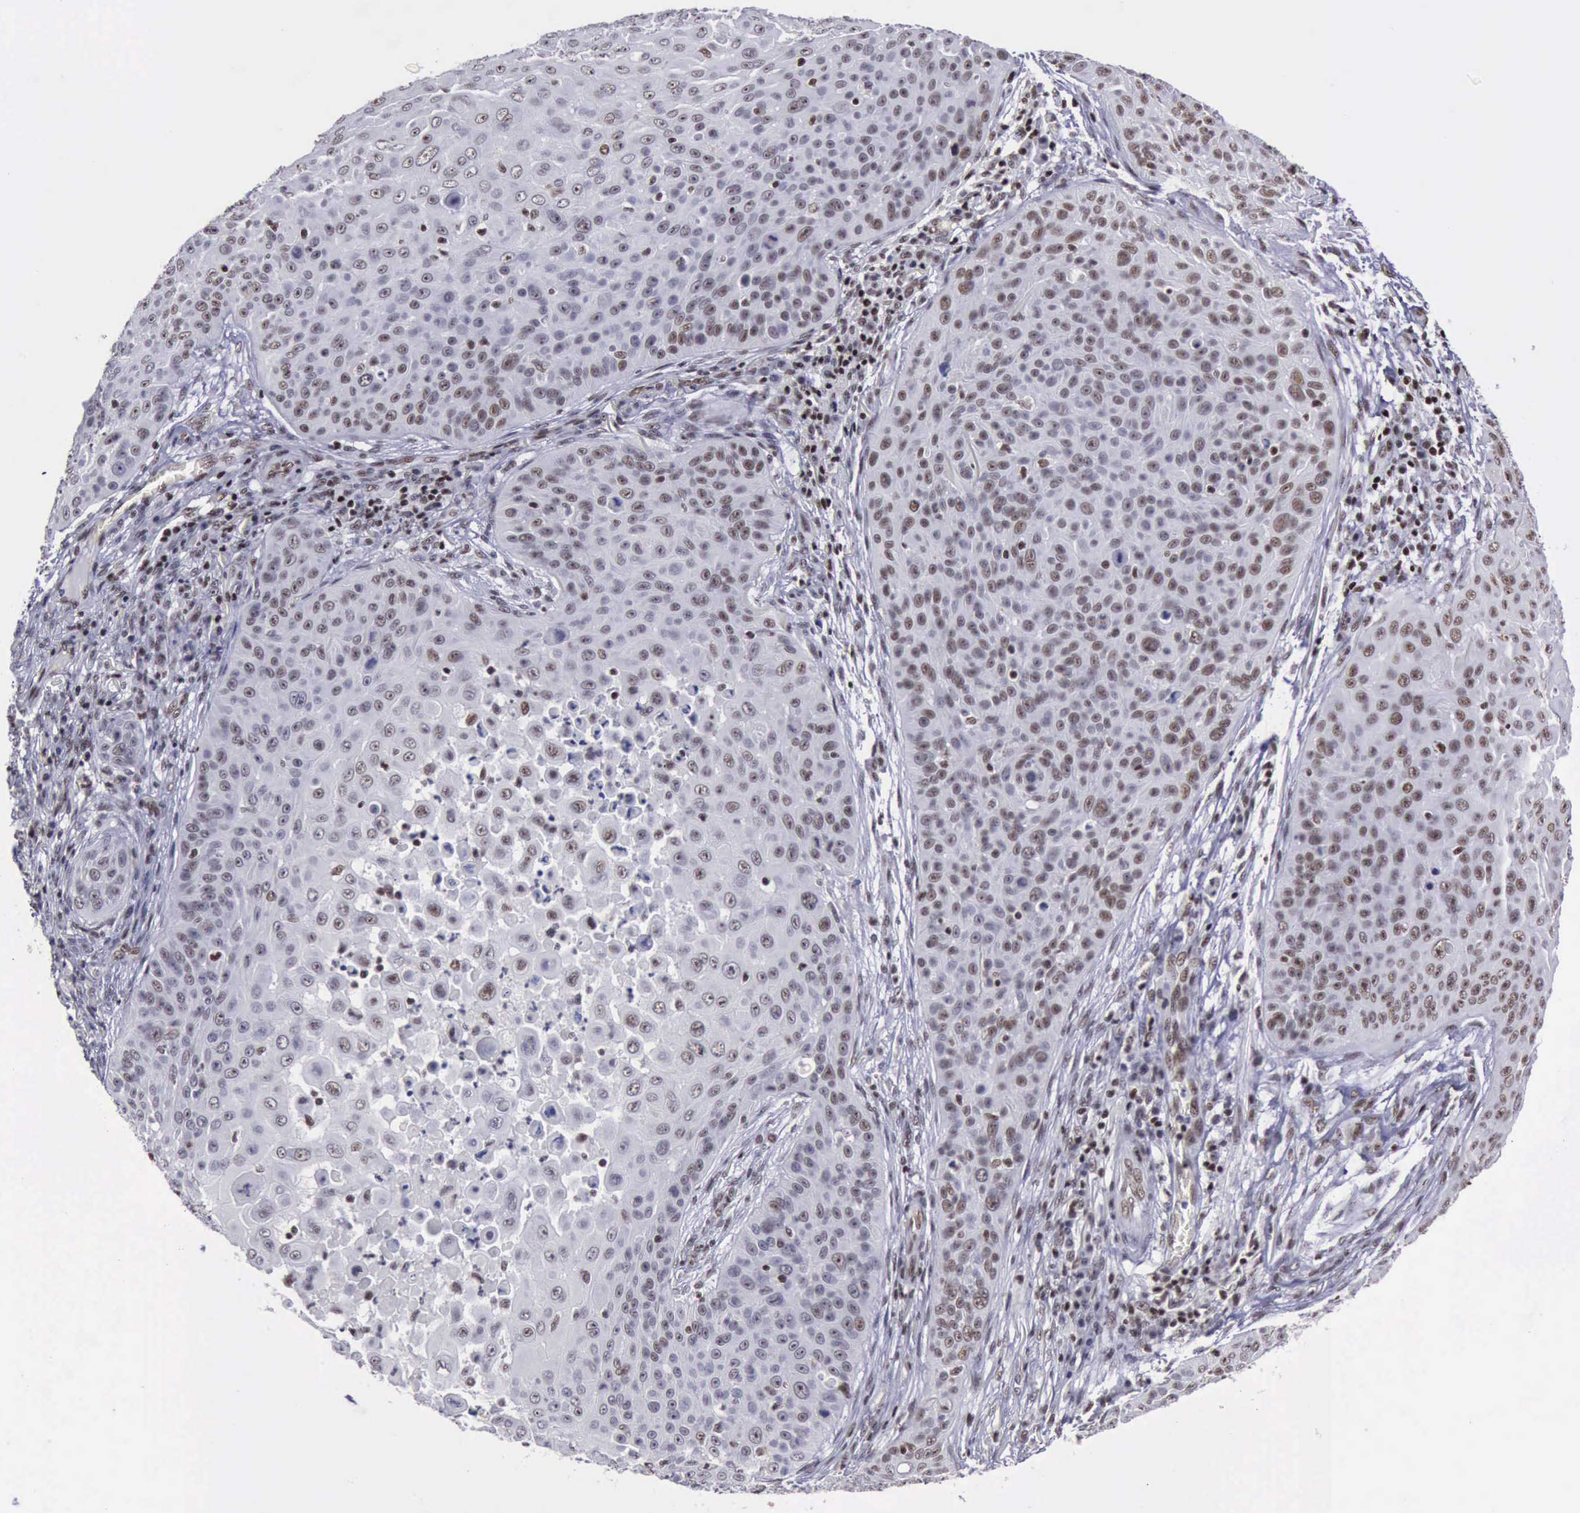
{"staining": {"intensity": "negative", "quantity": "none", "location": "none"}, "tissue": "skin cancer", "cell_type": "Tumor cells", "image_type": "cancer", "snomed": [{"axis": "morphology", "description": "Squamous cell carcinoma, NOS"}, {"axis": "topography", "description": "Skin"}], "caption": "There is no significant staining in tumor cells of skin cancer (squamous cell carcinoma).", "gene": "YY1", "patient": {"sex": "male", "age": 82}}